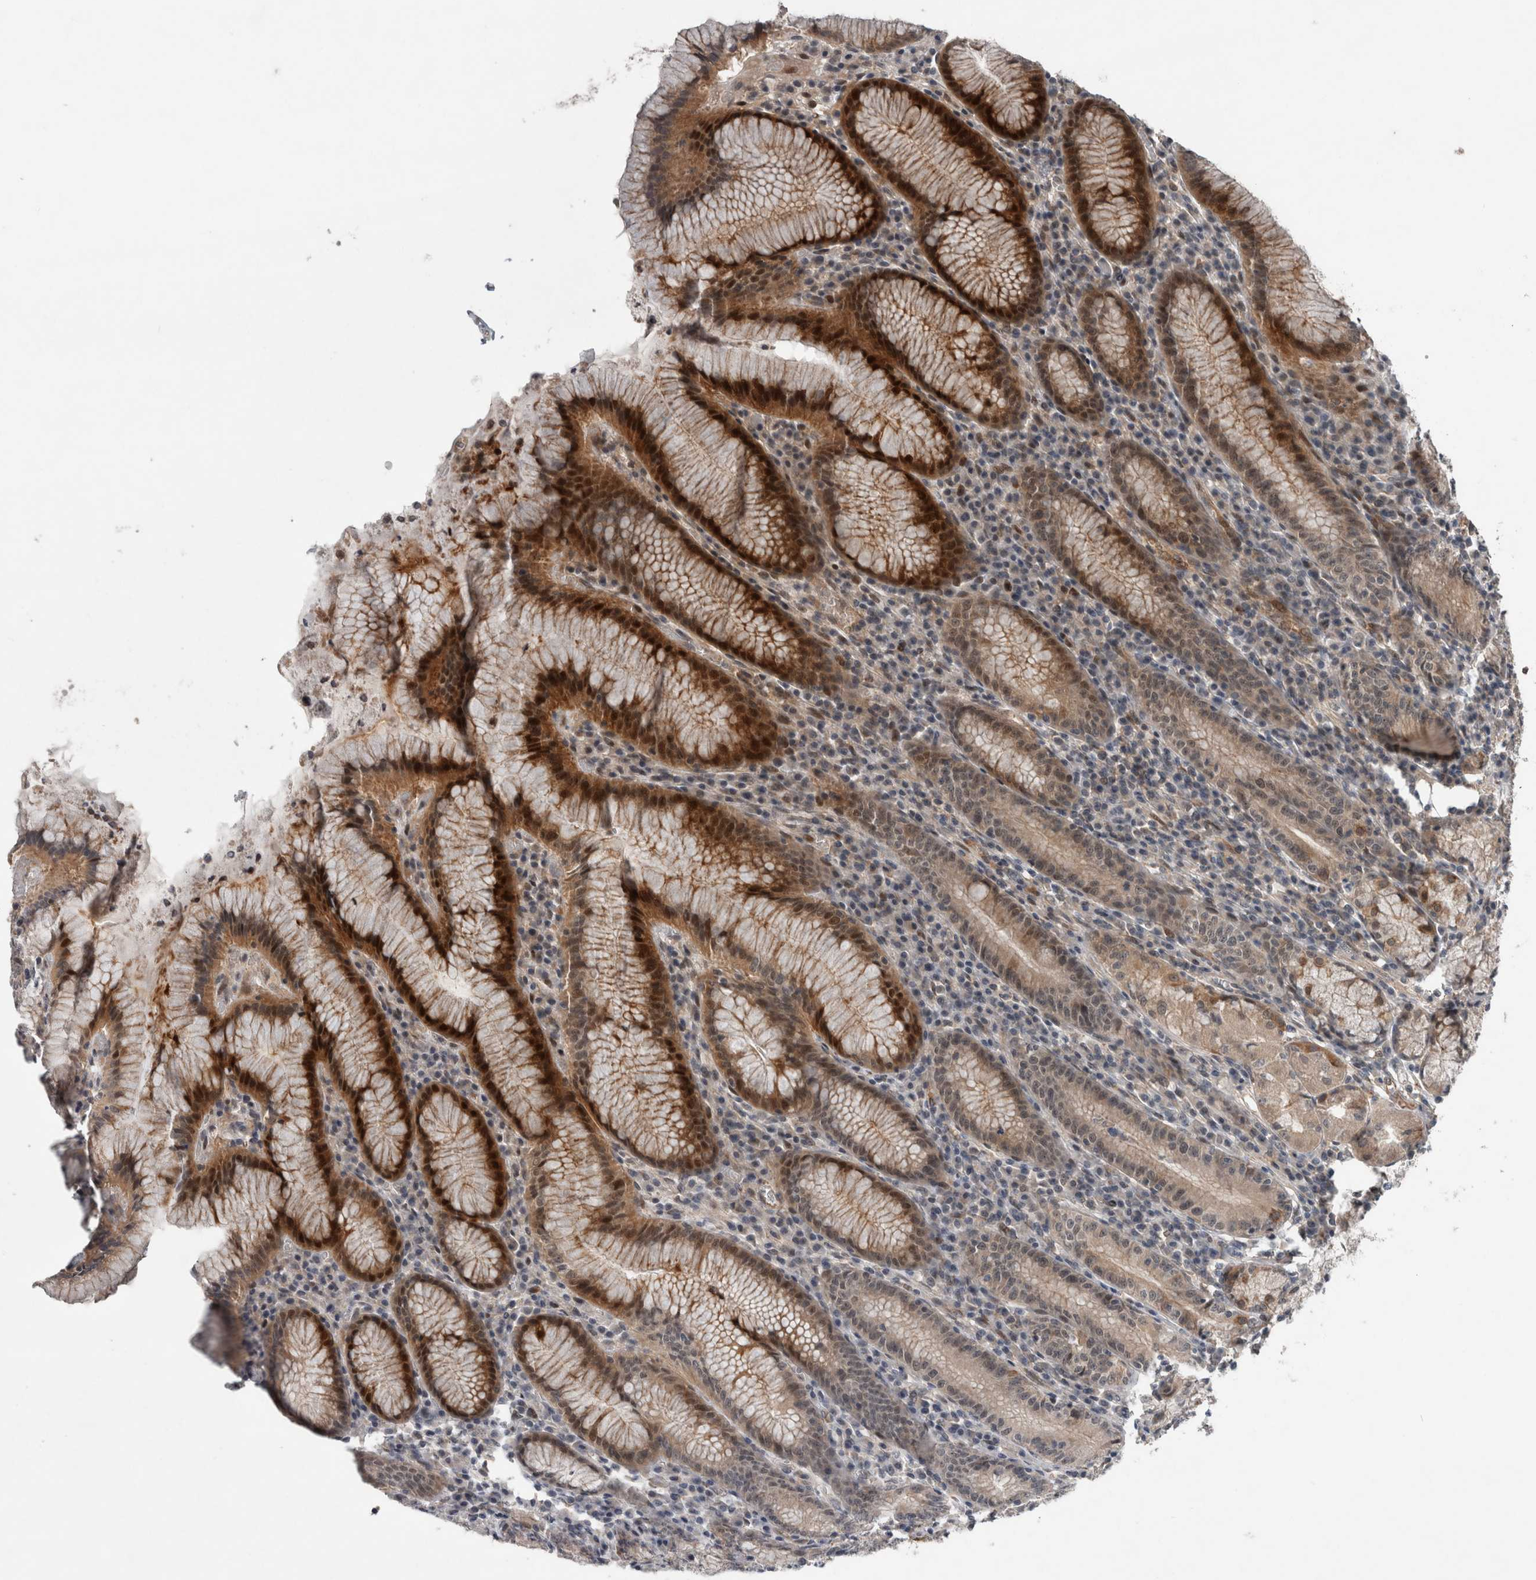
{"staining": {"intensity": "moderate", "quantity": "25%-75%", "location": "cytoplasmic/membranous,nuclear"}, "tissue": "stomach", "cell_type": "Glandular cells", "image_type": "normal", "snomed": [{"axis": "morphology", "description": "Normal tissue, NOS"}, {"axis": "topography", "description": "Stomach"}], "caption": "Glandular cells reveal medium levels of moderate cytoplasmic/membranous,nuclear positivity in about 25%-75% of cells in unremarkable stomach.", "gene": "GIMAP6", "patient": {"sex": "male", "age": 55}}